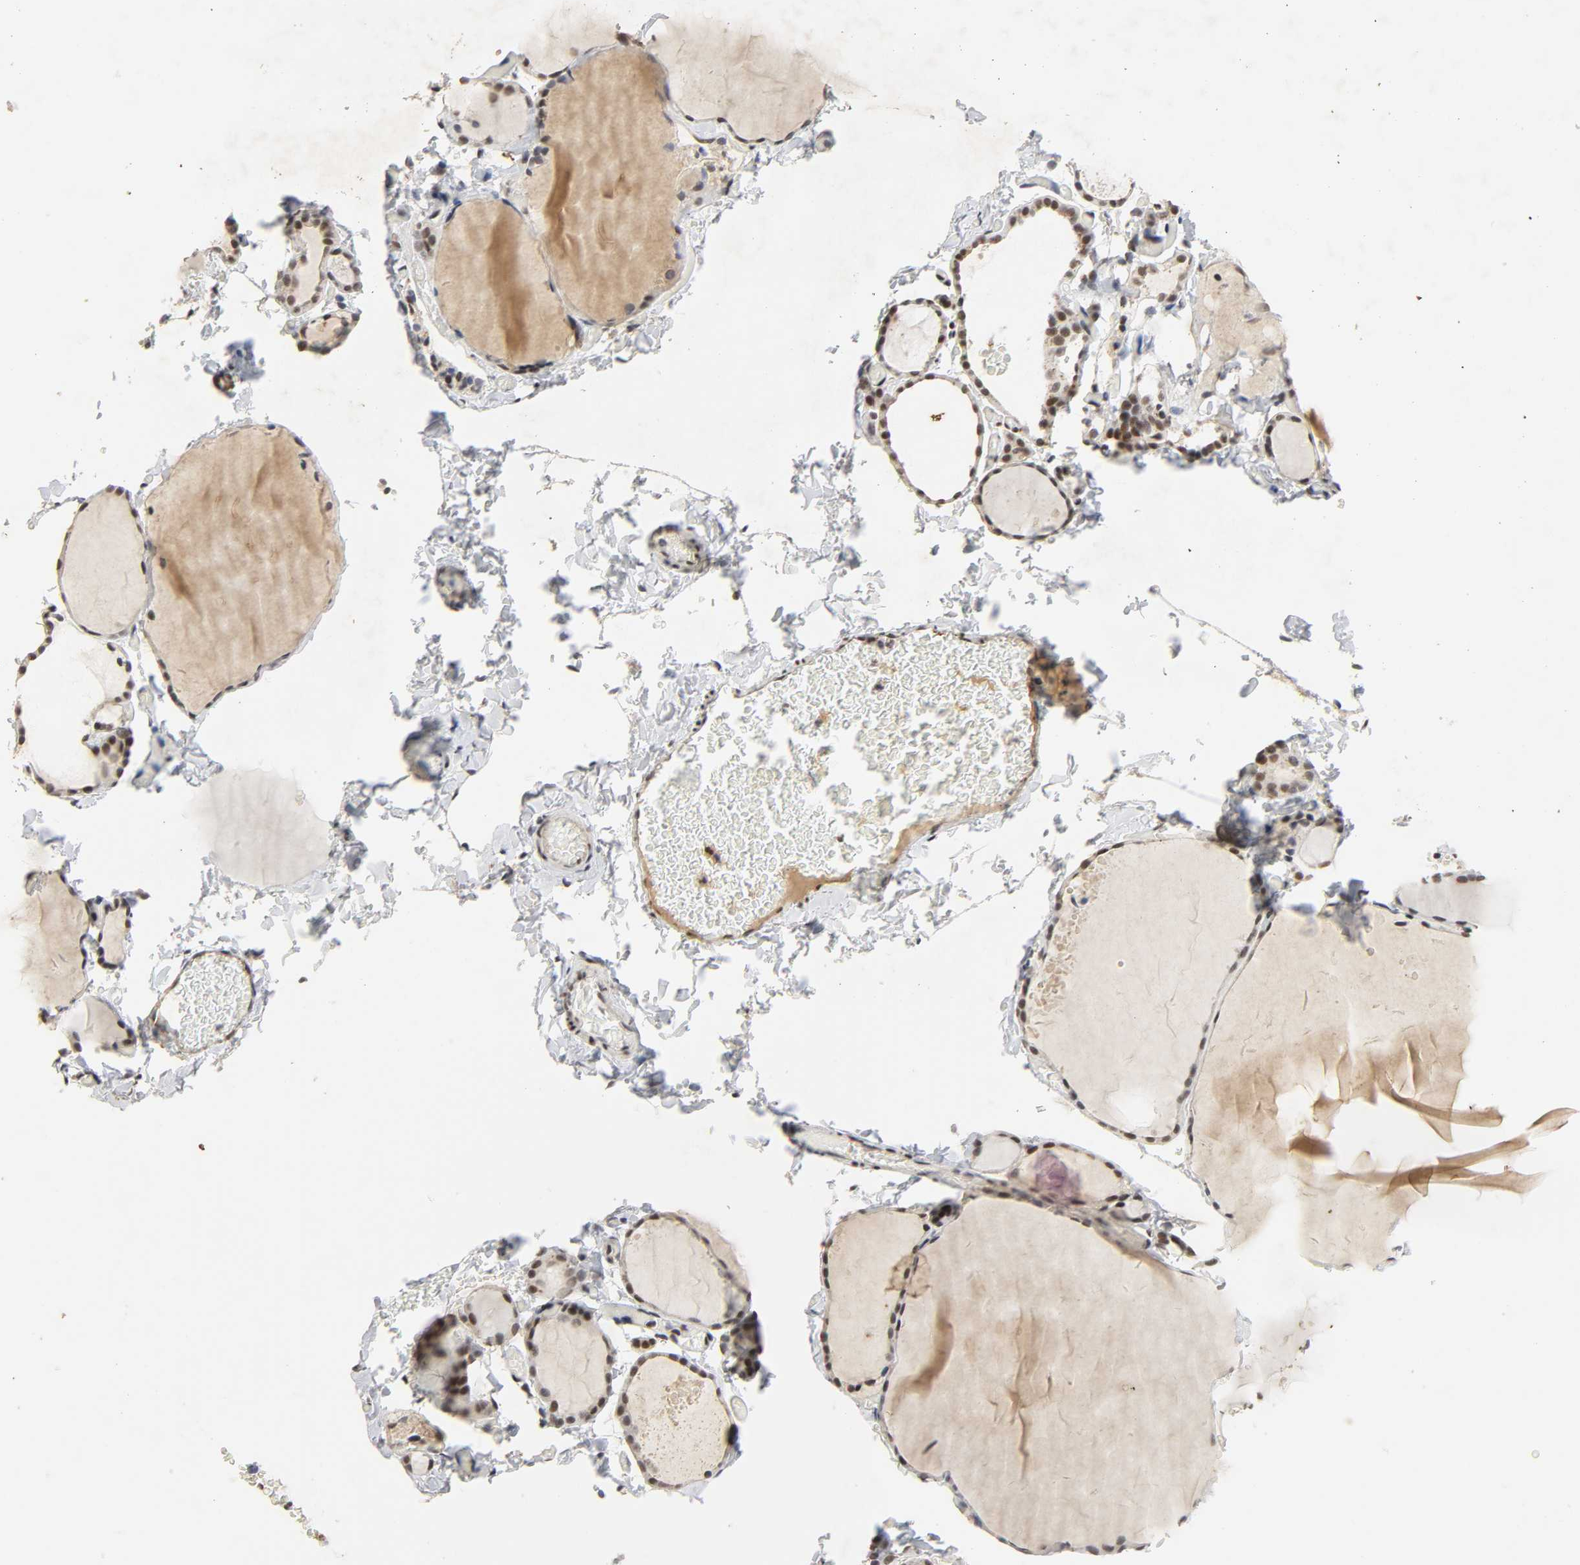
{"staining": {"intensity": "moderate", "quantity": "25%-75%", "location": "nuclear"}, "tissue": "thyroid gland", "cell_type": "Glandular cells", "image_type": "normal", "snomed": [{"axis": "morphology", "description": "Normal tissue, NOS"}, {"axis": "topography", "description": "Thyroid gland"}], "caption": "High-power microscopy captured an immunohistochemistry histopathology image of normal thyroid gland, revealing moderate nuclear positivity in about 25%-75% of glandular cells. Nuclei are stained in blue.", "gene": "NCOA6", "patient": {"sex": "female", "age": 22}}